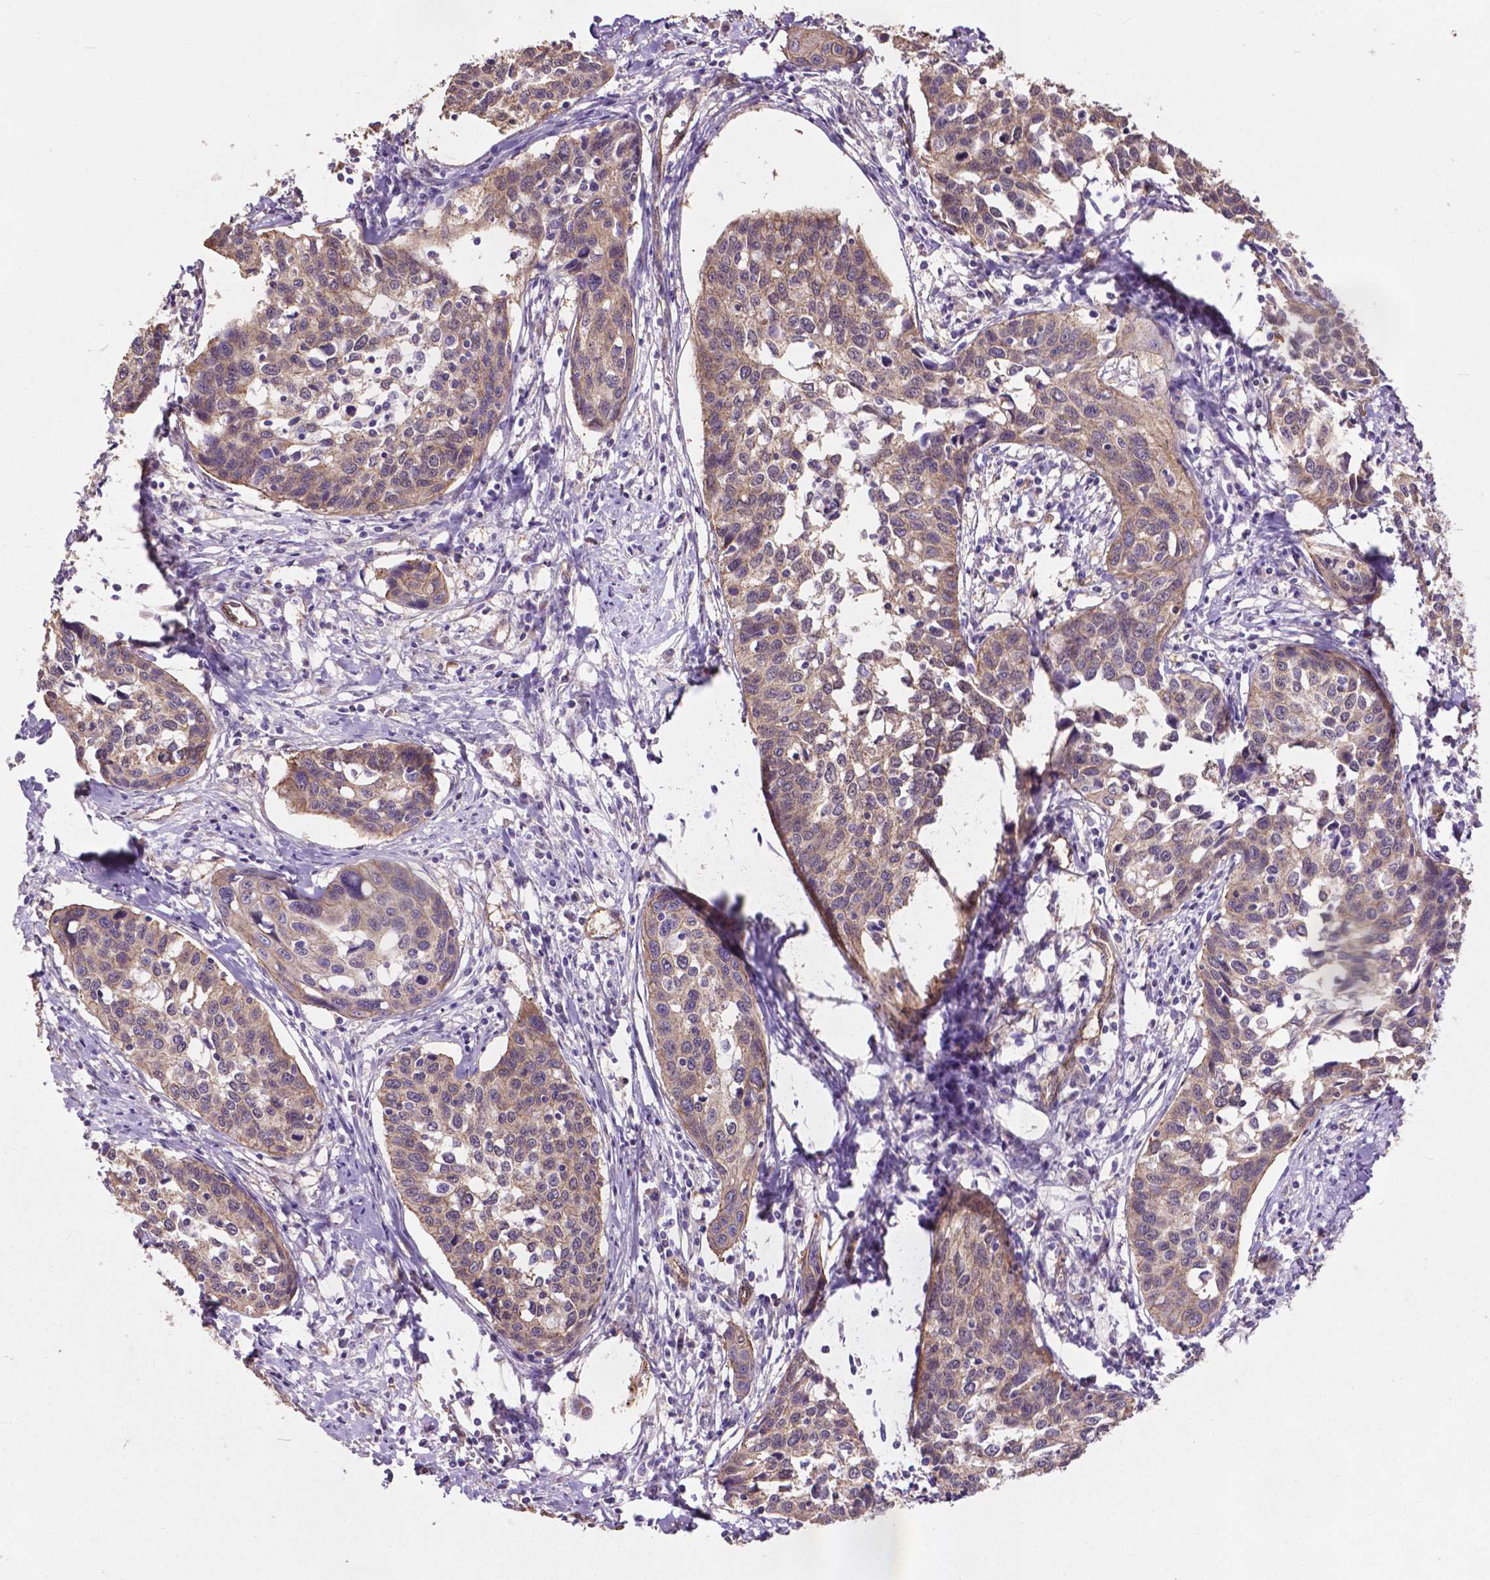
{"staining": {"intensity": "weak", "quantity": "25%-75%", "location": "cytoplasmic/membranous"}, "tissue": "cervical cancer", "cell_type": "Tumor cells", "image_type": "cancer", "snomed": [{"axis": "morphology", "description": "Squamous cell carcinoma, NOS"}, {"axis": "topography", "description": "Cervix"}], "caption": "Cervical cancer (squamous cell carcinoma) stained with DAB immunohistochemistry reveals low levels of weak cytoplasmic/membranous staining in about 25%-75% of tumor cells.", "gene": "PDLIM1", "patient": {"sex": "female", "age": 31}}